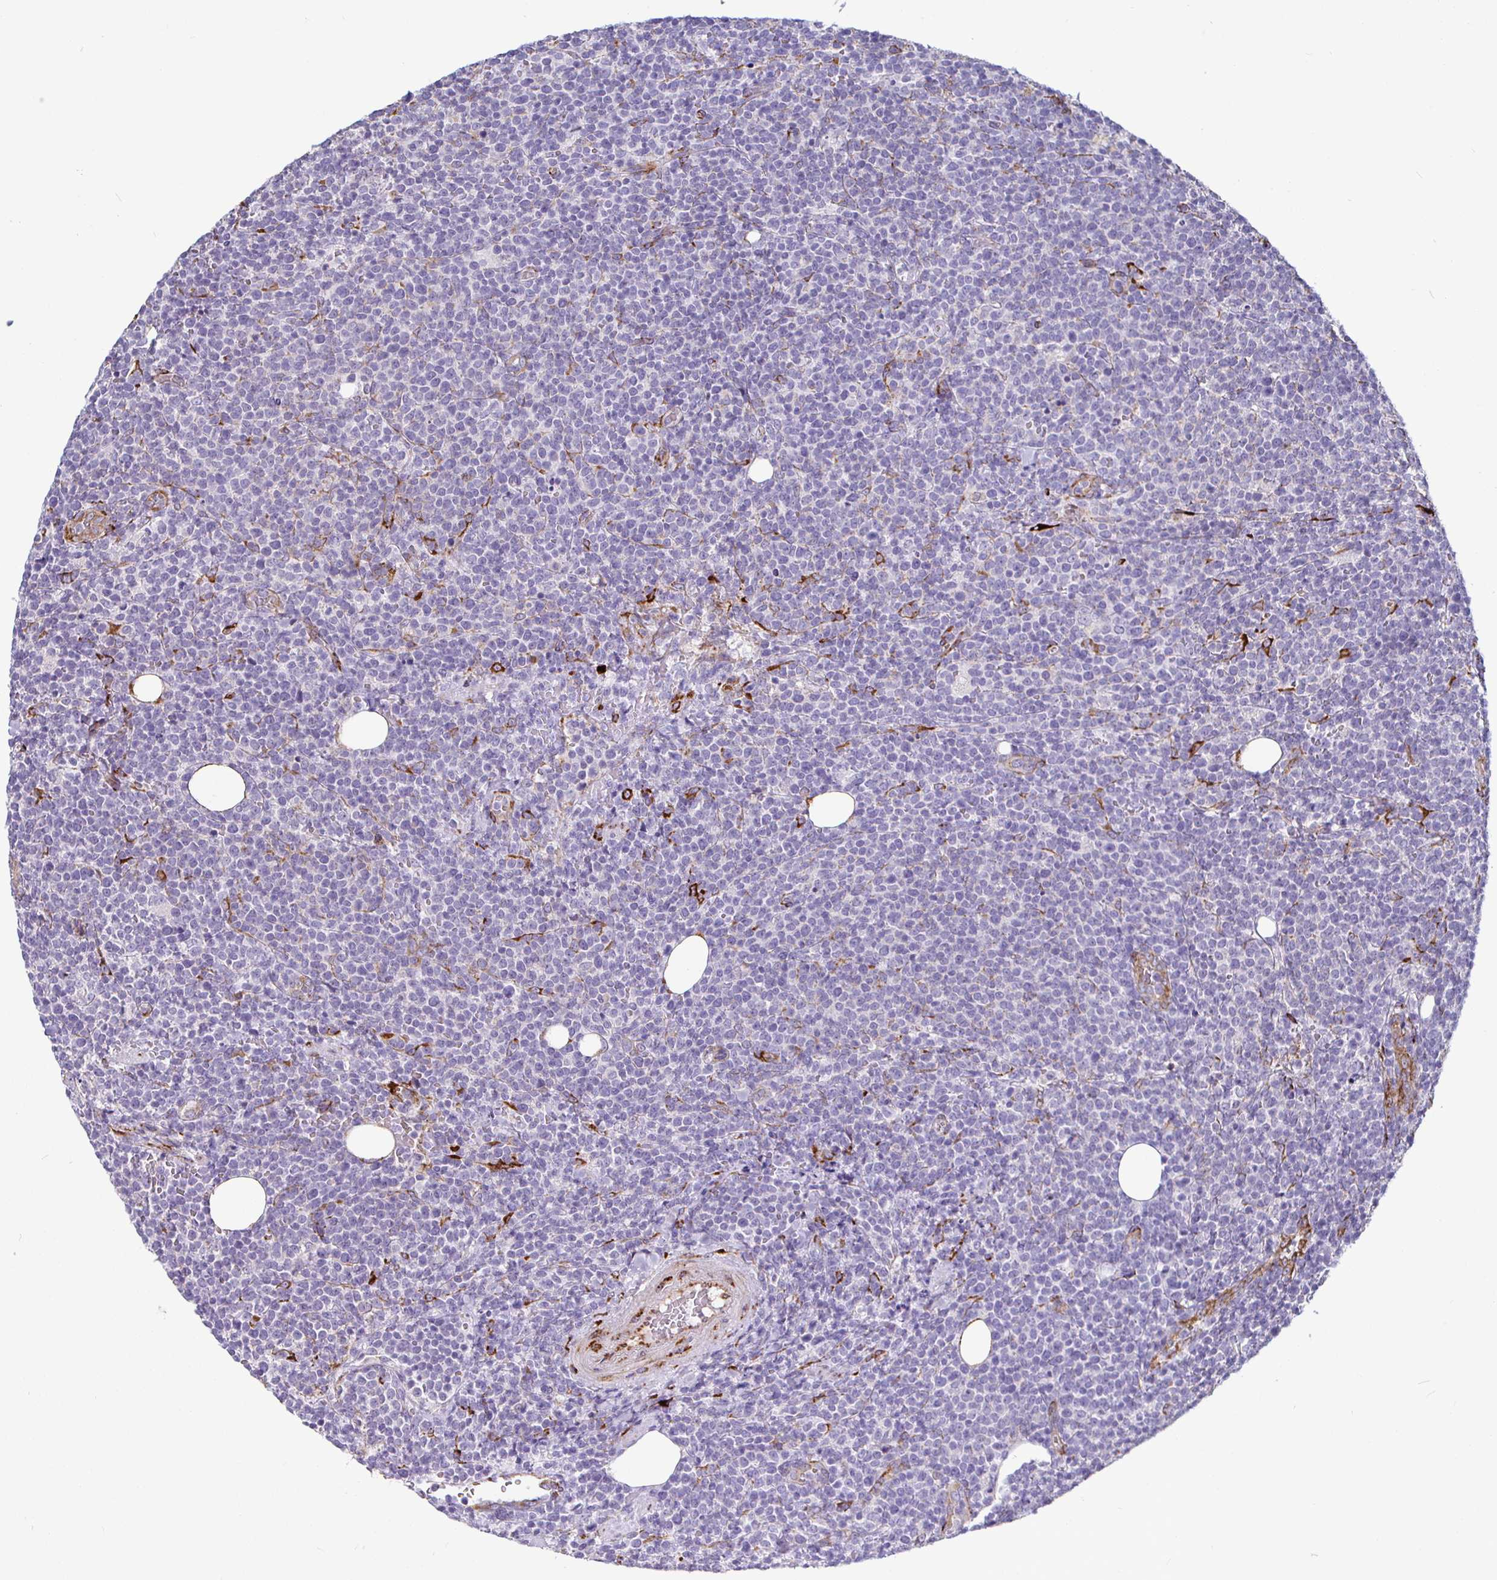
{"staining": {"intensity": "negative", "quantity": "none", "location": "none"}, "tissue": "lymphoma", "cell_type": "Tumor cells", "image_type": "cancer", "snomed": [{"axis": "morphology", "description": "Malignant lymphoma, non-Hodgkin's type, High grade"}, {"axis": "topography", "description": "Lymph node"}], "caption": "Human malignant lymphoma, non-Hodgkin's type (high-grade) stained for a protein using immunohistochemistry (IHC) shows no positivity in tumor cells.", "gene": "P4HA2", "patient": {"sex": "male", "age": 61}}